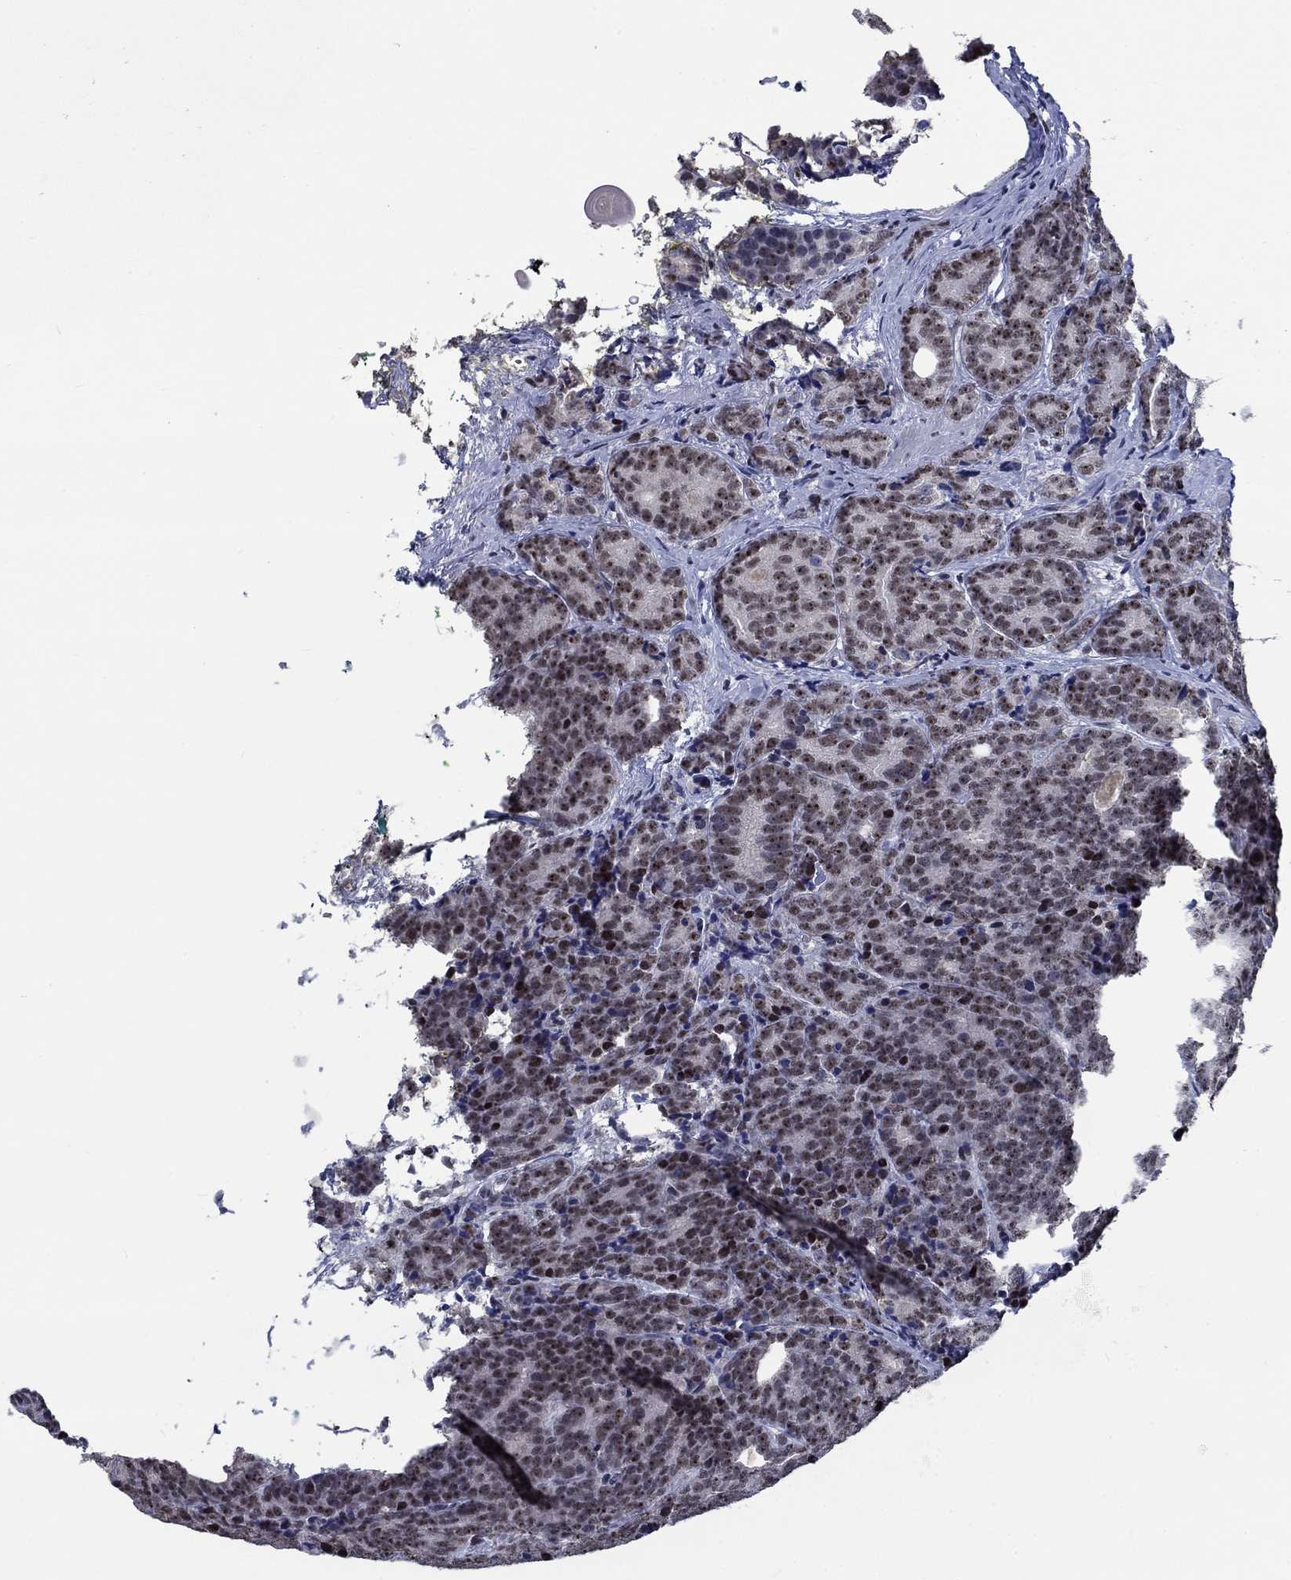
{"staining": {"intensity": "strong", "quantity": "<25%", "location": "nuclear"}, "tissue": "prostate cancer", "cell_type": "Tumor cells", "image_type": "cancer", "snomed": [{"axis": "morphology", "description": "Adenocarcinoma, NOS"}, {"axis": "topography", "description": "Prostate"}], "caption": "Prostate adenocarcinoma stained for a protein demonstrates strong nuclear positivity in tumor cells.", "gene": "HTN1", "patient": {"sex": "male", "age": 71}}